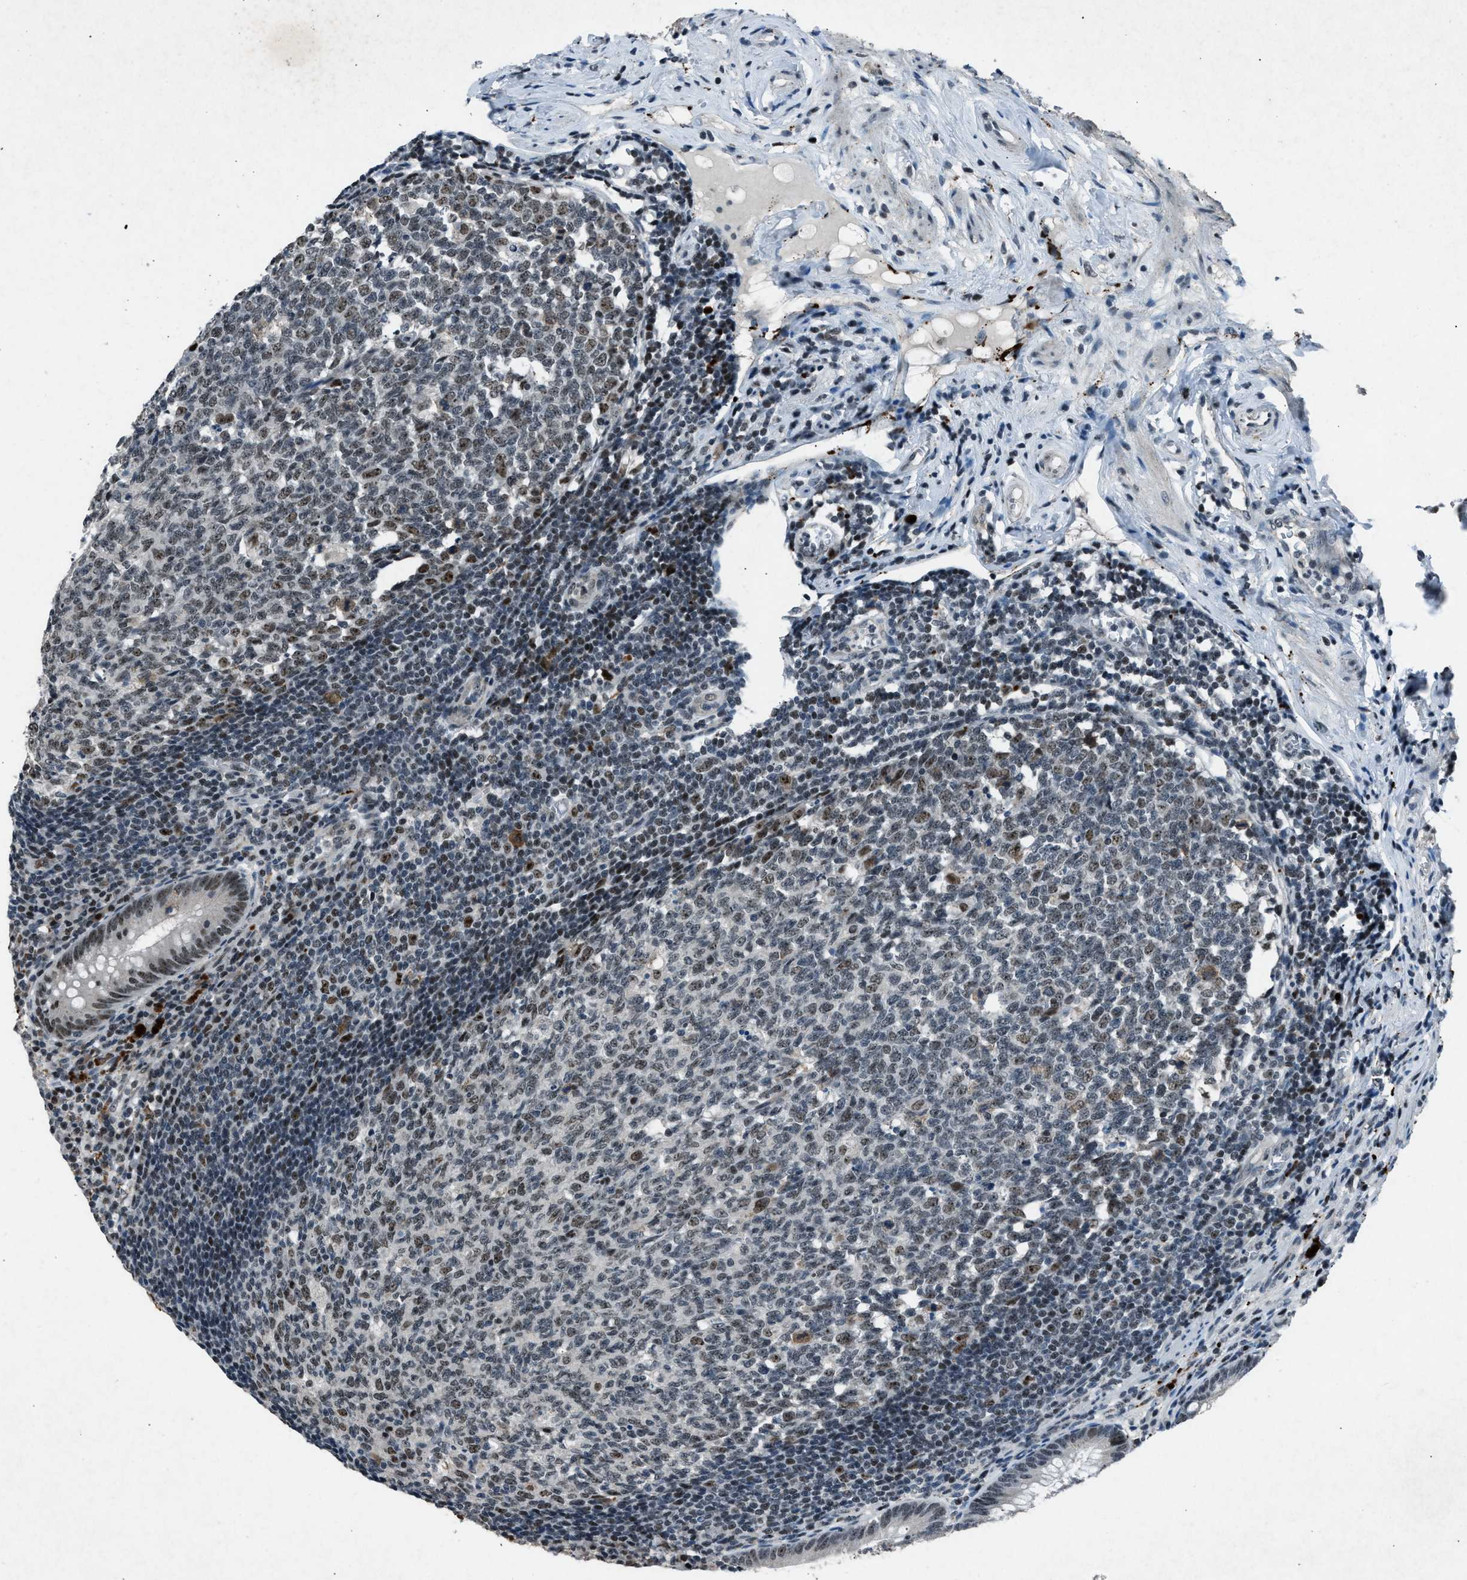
{"staining": {"intensity": "moderate", "quantity": ">75%", "location": "nuclear"}, "tissue": "appendix", "cell_type": "Glandular cells", "image_type": "normal", "snomed": [{"axis": "morphology", "description": "Normal tissue, NOS"}, {"axis": "topography", "description": "Appendix"}], "caption": "Appendix stained with DAB IHC reveals medium levels of moderate nuclear expression in about >75% of glandular cells.", "gene": "ADCY1", "patient": {"sex": "male", "age": 56}}